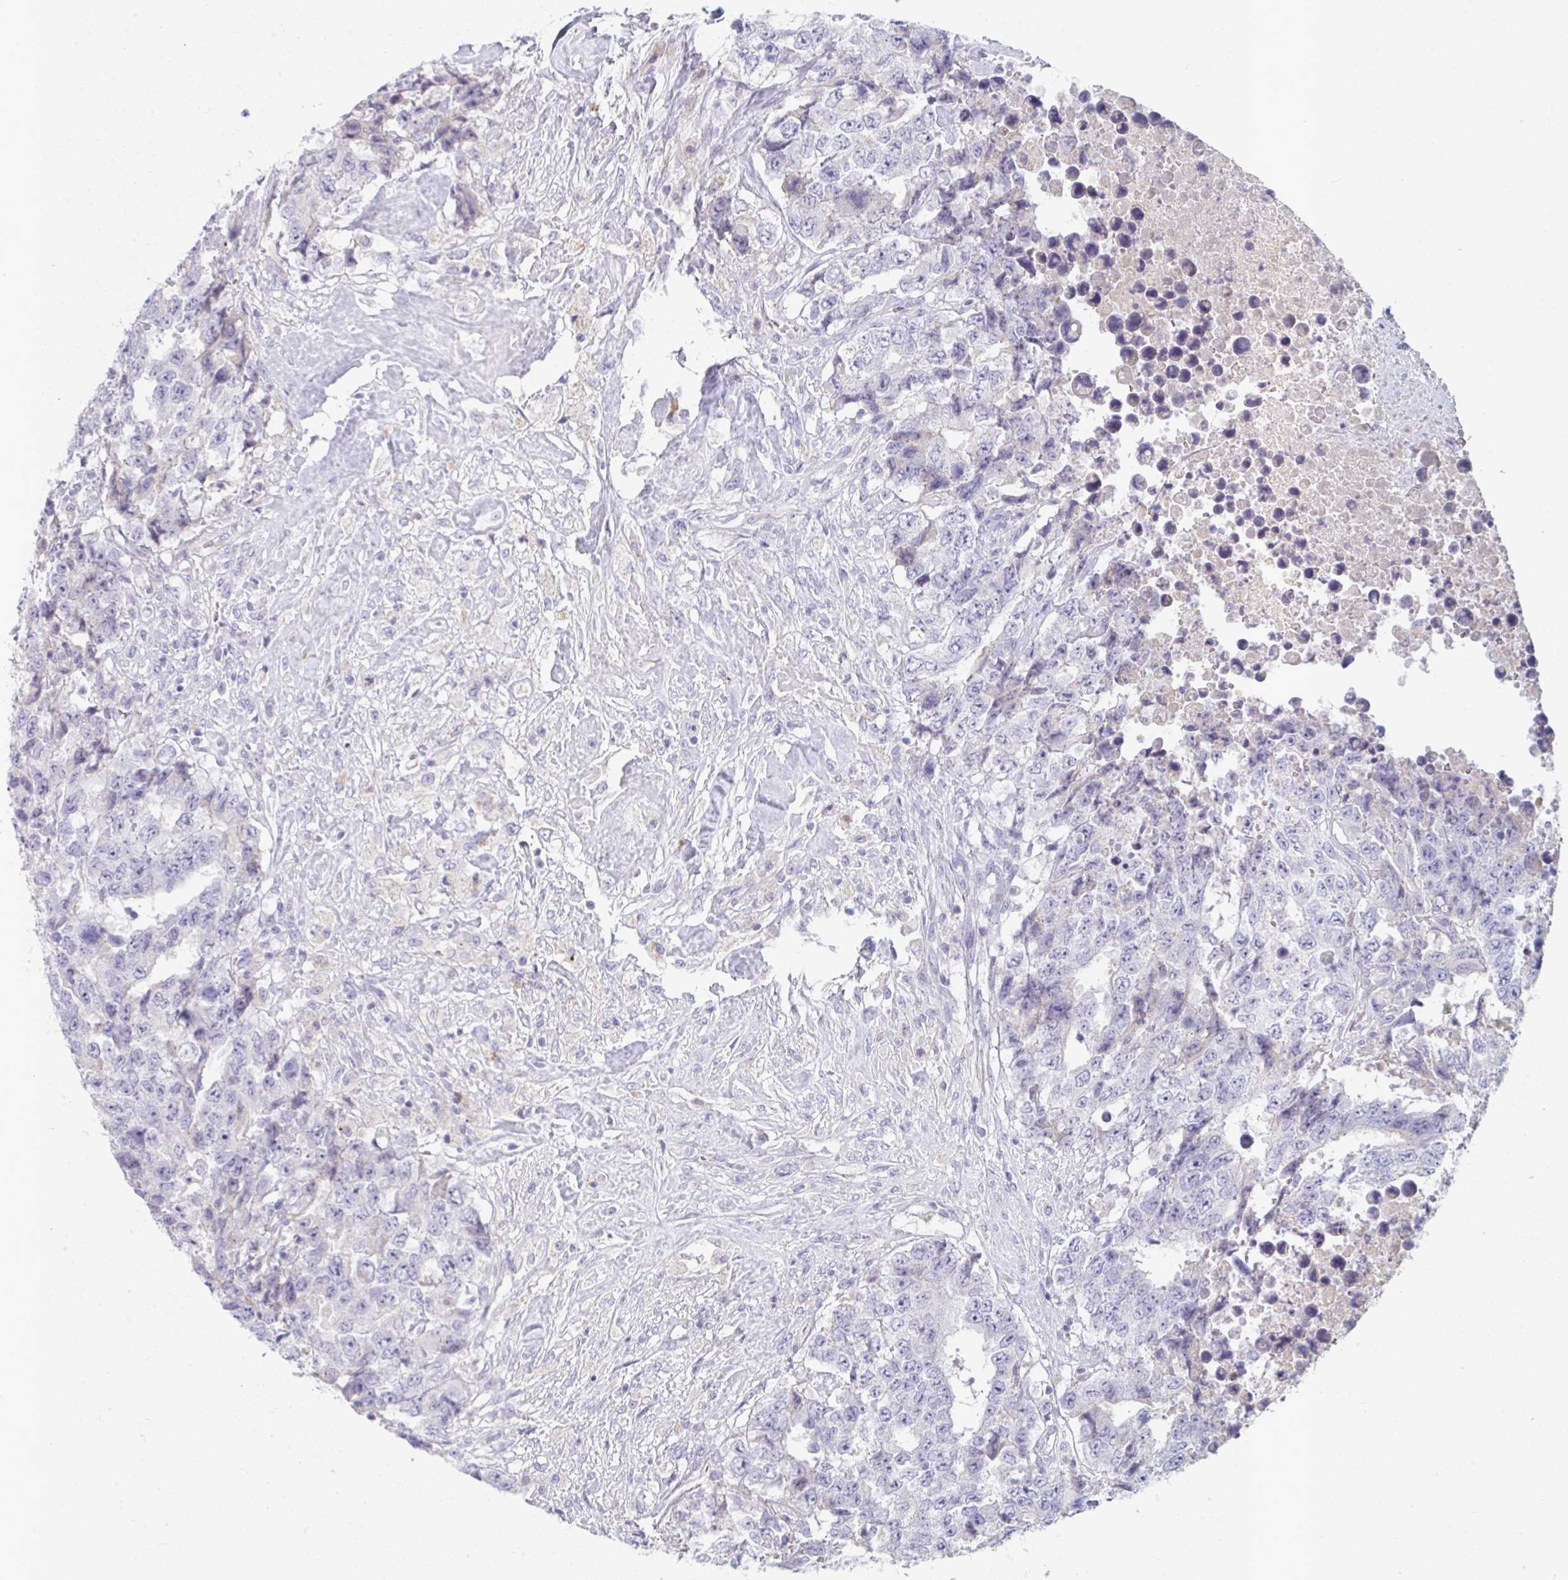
{"staining": {"intensity": "negative", "quantity": "none", "location": "none"}, "tissue": "testis cancer", "cell_type": "Tumor cells", "image_type": "cancer", "snomed": [{"axis": "morphology", "description": "Carcinoma, Embryonal, NOS"}, {"axis": "topography", "description": "Testis"}], "caption": "An IHC histopathology image of testis cancer (embryonal carcinoma) is shown. There is no staining in tumor cells of testis cancer (embryonal carcinoma).", "gene": "HGFAC", "patient": {"sex": "male", "age": 24}}